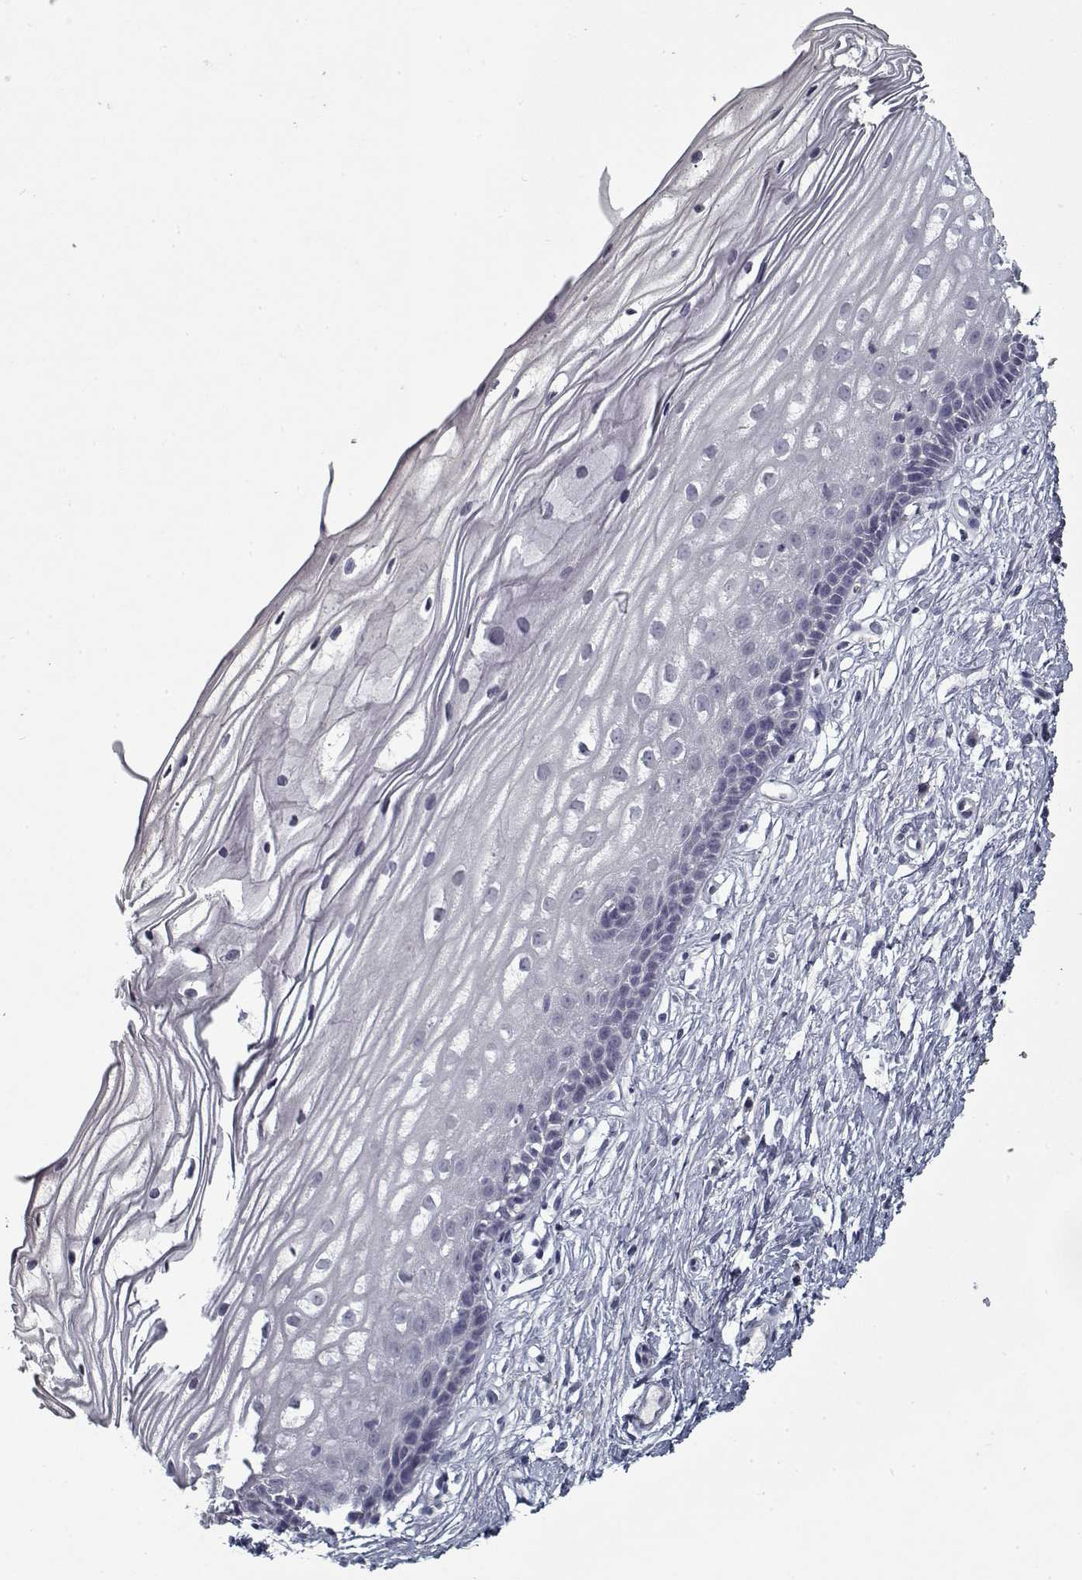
{"staining": {"intensity": "negative", "quantity": "none", "location": "none"}, "tissue": "cervix", "cell_type": "Glandular cells", "image_type": "normal", "snomed": [{"axis": "morphology", "description": "Normal tissue, NOS"}, {"axis": "topography", "description": "Cervix"}], "caption": "Immunohistochemistry (IHC) histopathology image of normal cervix stained for a protein (brown), which displays no expression in glandular cells.", "gene": "GAD2", "patient": {"sex": "female", "age": 40}}